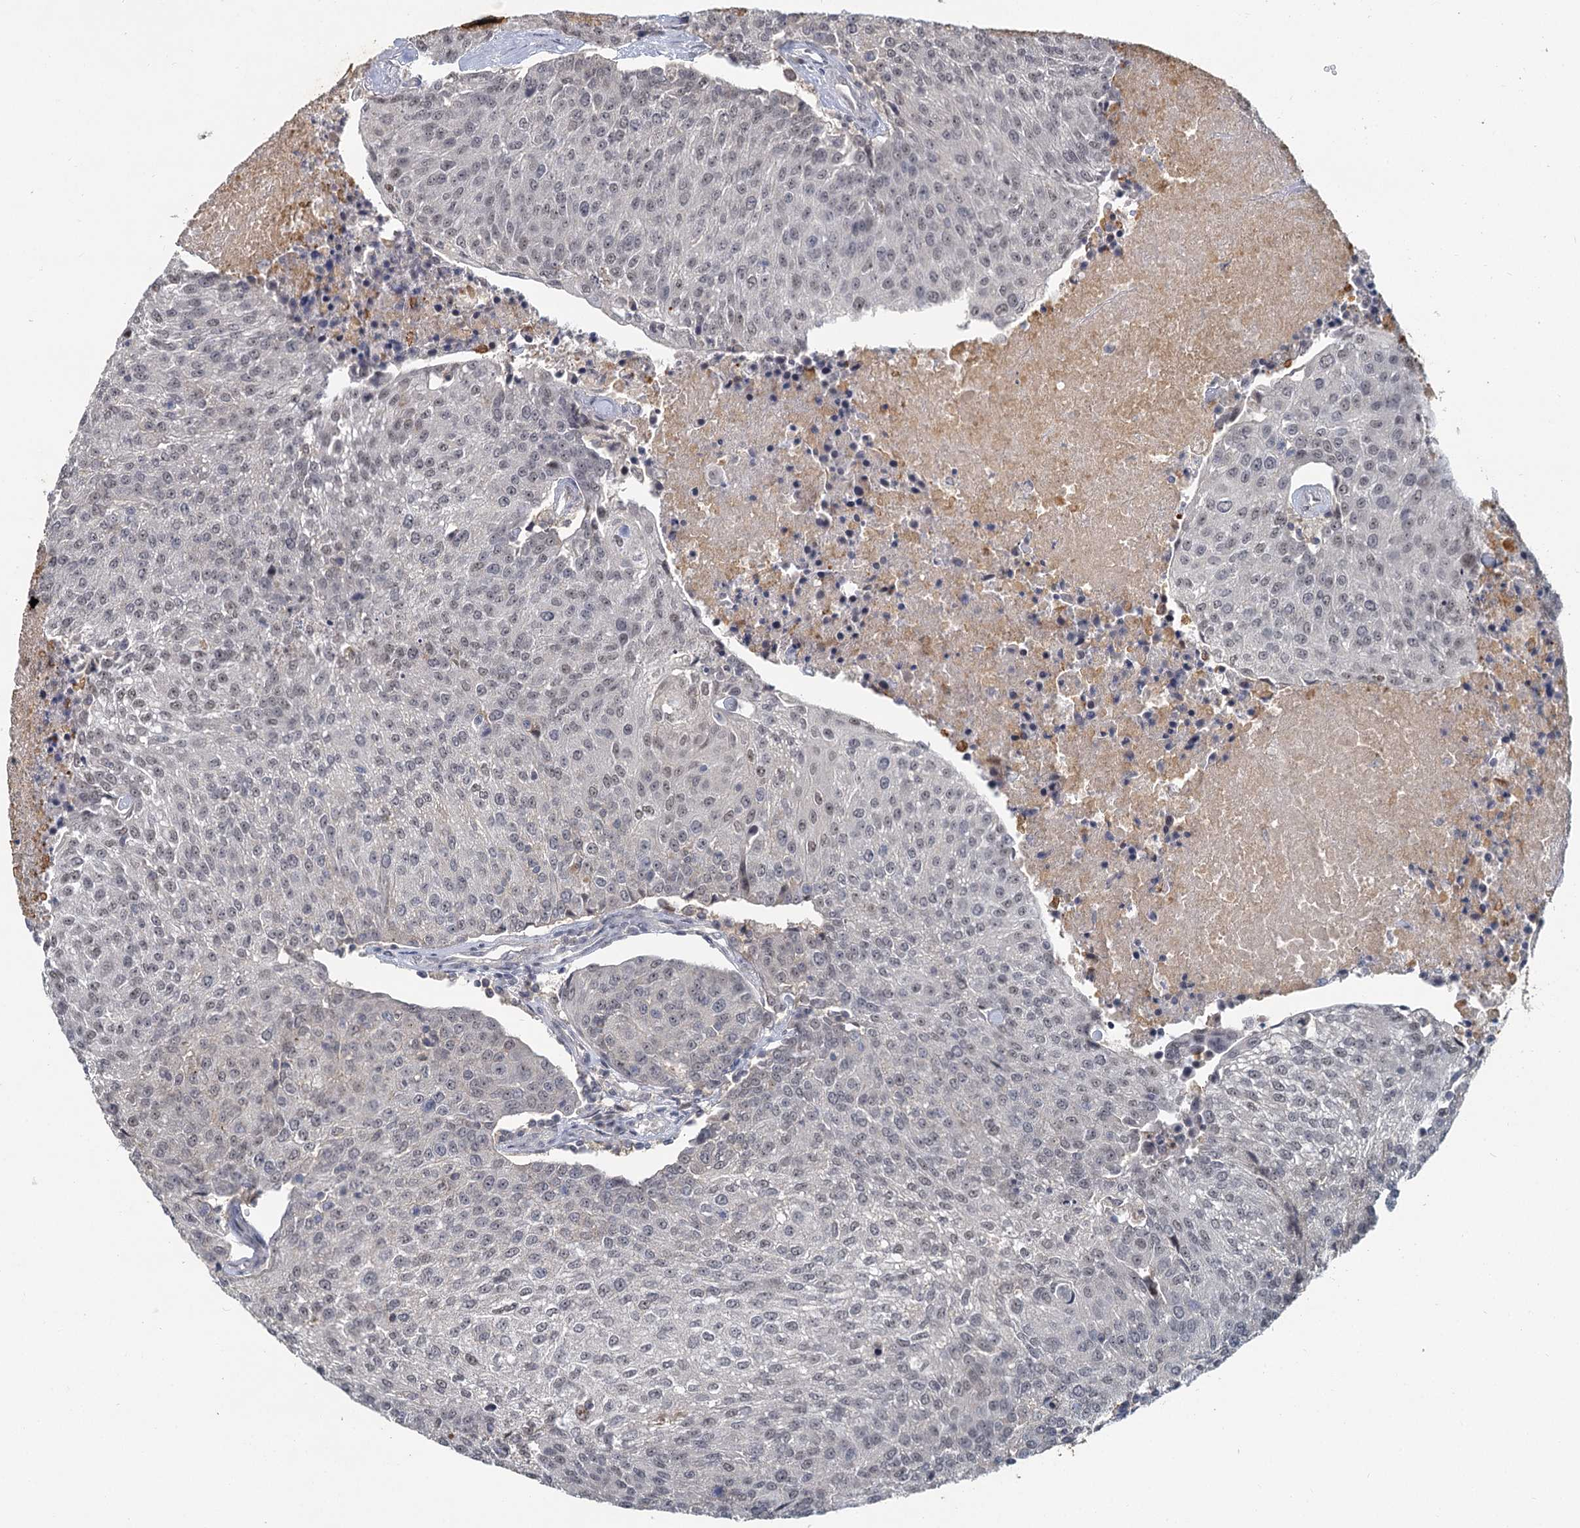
{"staining": {"intensity": "negative", "quantity": "none", "location": "none"}, "tissue": "urothelial cancer", "cell_type": "Tumor cells", "image_type": "cancer", "snomed": [{"axis": "morphology", "description": "Urothelial carcinoma, High grade"}, {"axis": "topography", "description": "Urinary bladder"}], "caption": "IHC micrograph of neoplastic tissue: urothelial cancer stained with DAB (3,3'-diaminobenzidine) reveals no significant protein staining in tumor cells.", "gene": "MUCL1", "patient": {"sex": "female", "age": 85}}